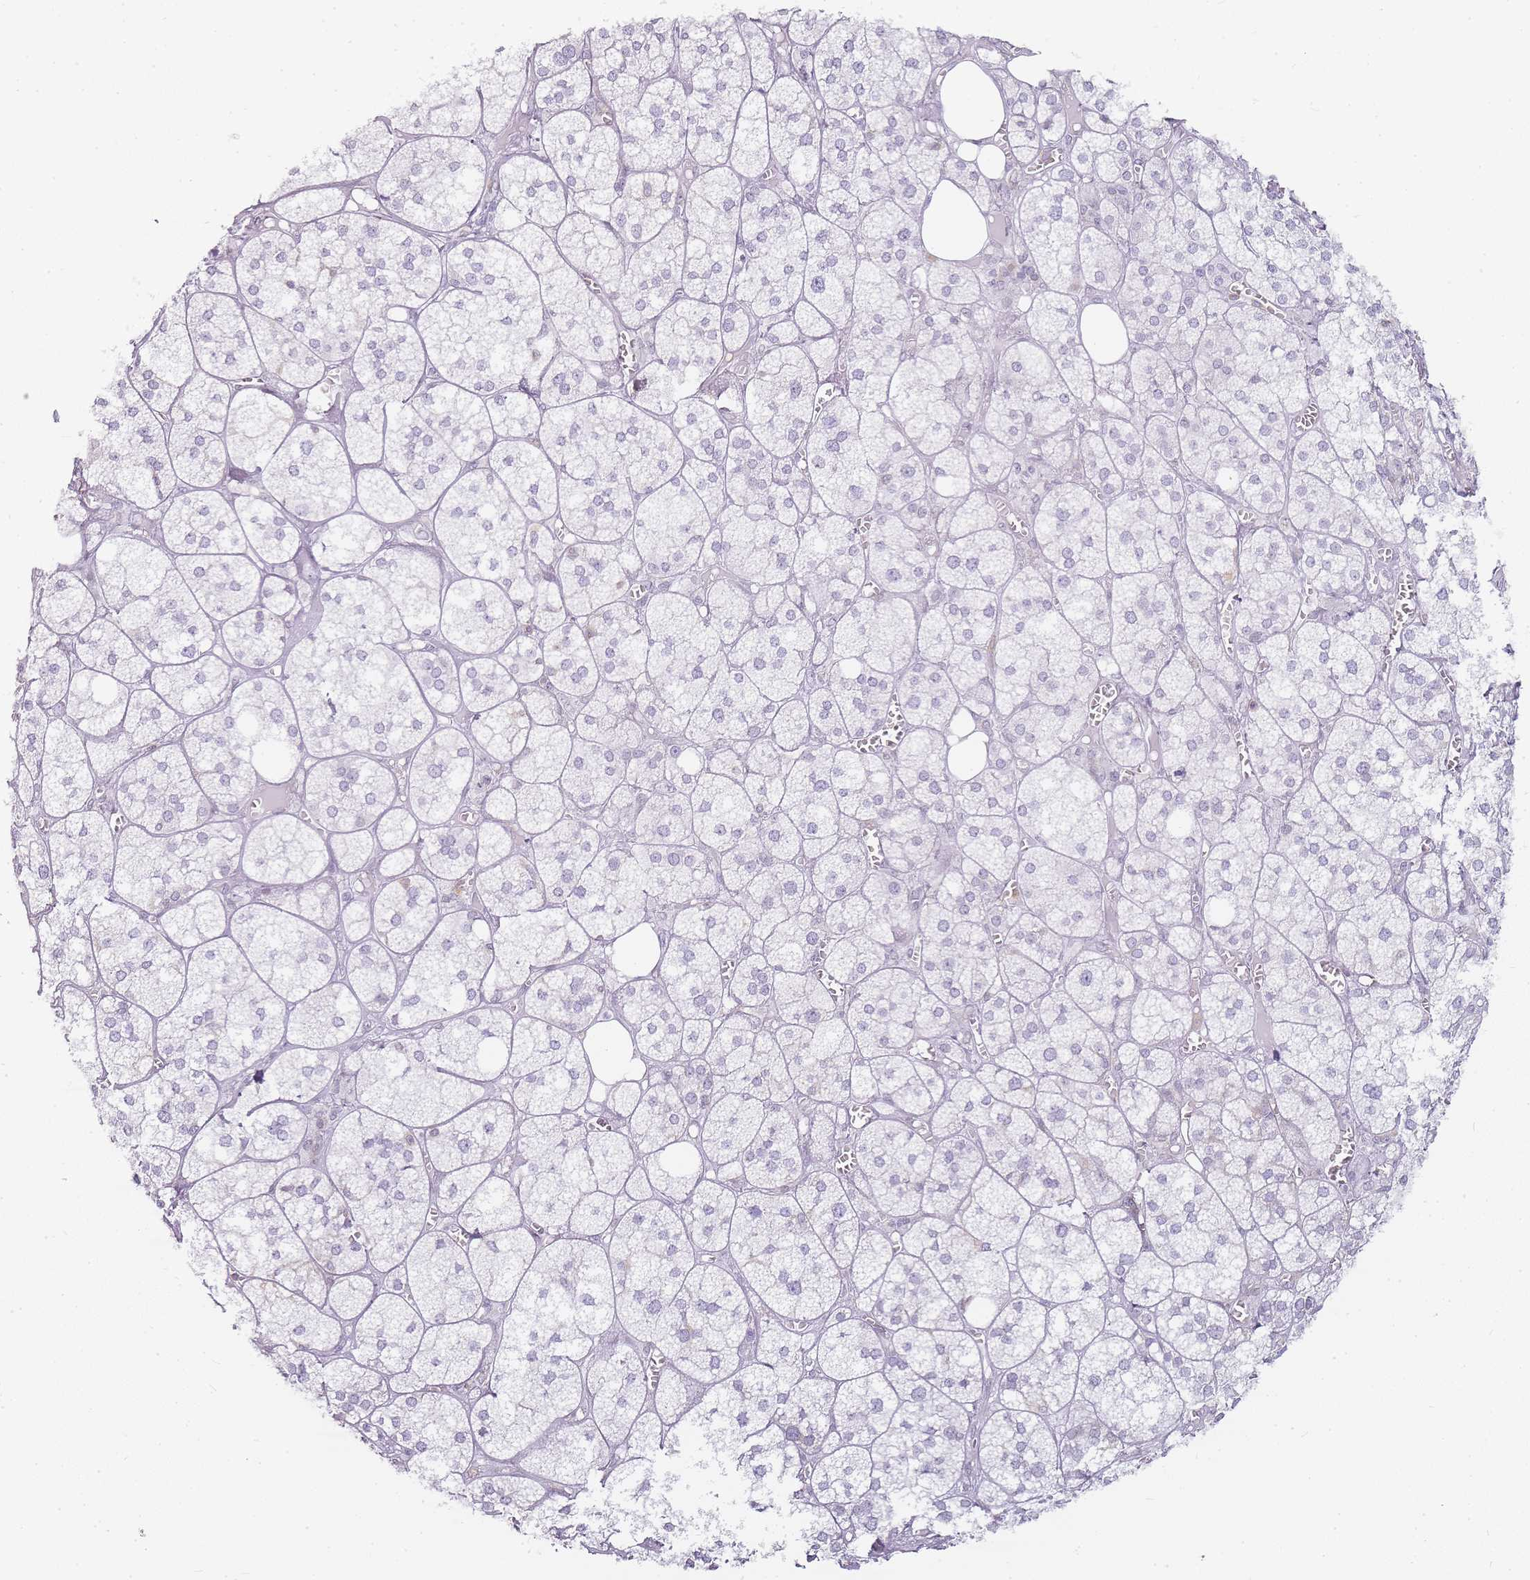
{"staining": {"intensity": "negative", "quantity": "none", "location": "none"}, "tissue": "adrenal gland", "cell_type": "Glandular cells", "image_type": "normal", "snomed": [{"axis": "morphology", "description": "Normal tissue, NOS"}, {"axis": "topography", "description": "Adrenal gland"}], "caption": "Immunohistochemistry image of unremarkable adrenal gland: human adrenal gland stained with DAB shows no significant protein expression in glandular cells. (Brightfield microscopy of DAB IHC at high magnification).", "gene": "JAKMIP1", "patient": {"sex": "female", "age": 61}}